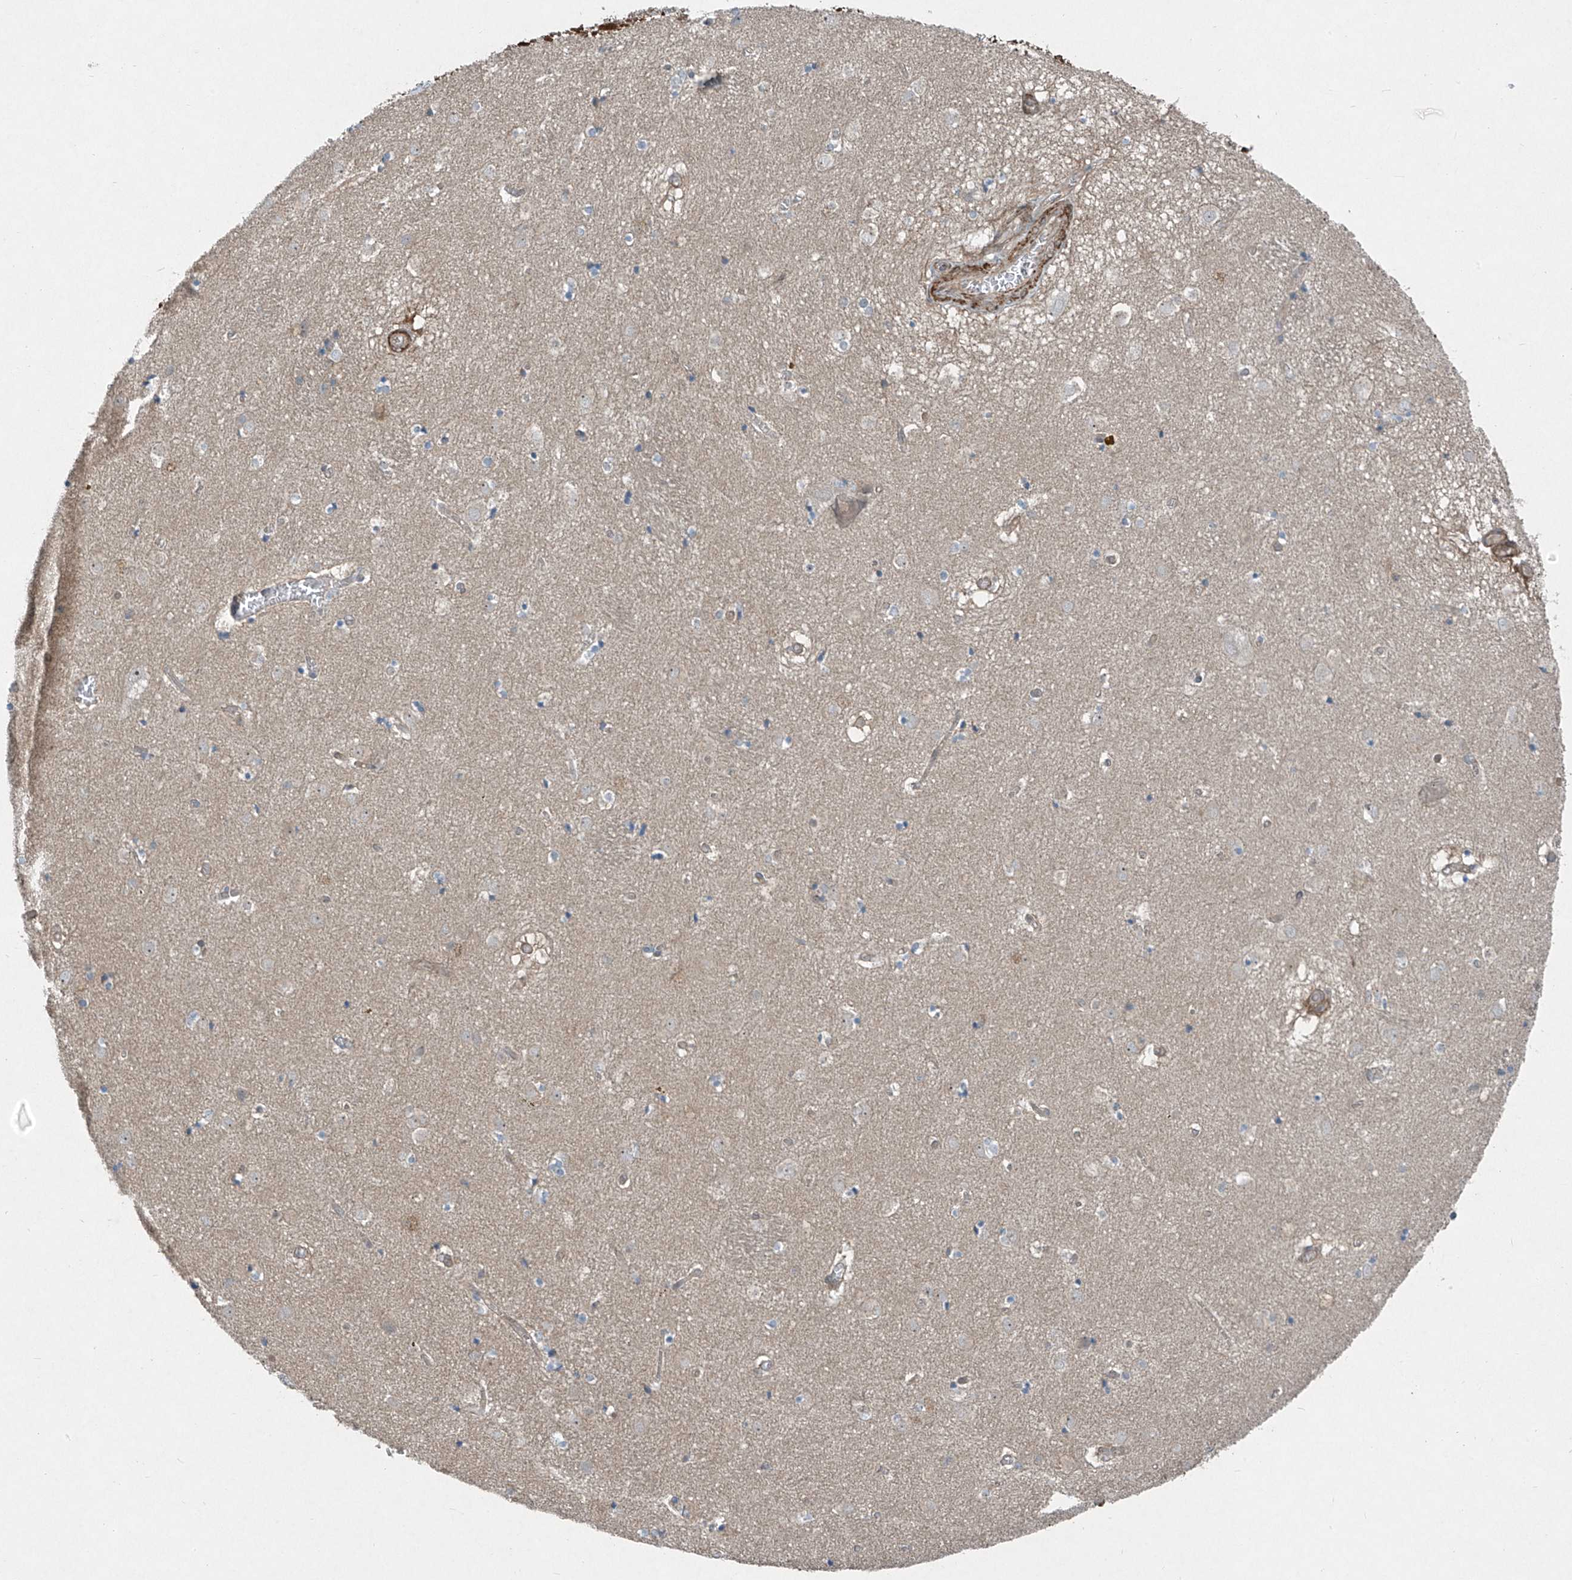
{"staining": {"intensity": "negative", "quantity": "none", "location": "none"}, "tissue": "caudate", "cell_type": "Glial cells", "image_type": "normal", "snomed": [{"axis": "morphology", "description": "Normal tissue, NOS"}, {"axis": "topography", "description": "Lateral ventricle wall"}], "caption": "Glial cells show no significant protein staining in normal caudate. (Brightfield microscopy of DAB (3,3'-diaminobenzidine) immunohistochemistry at high magnification).", "gene": "PPCS", "patient": {"sex": "male", "age": 70}}